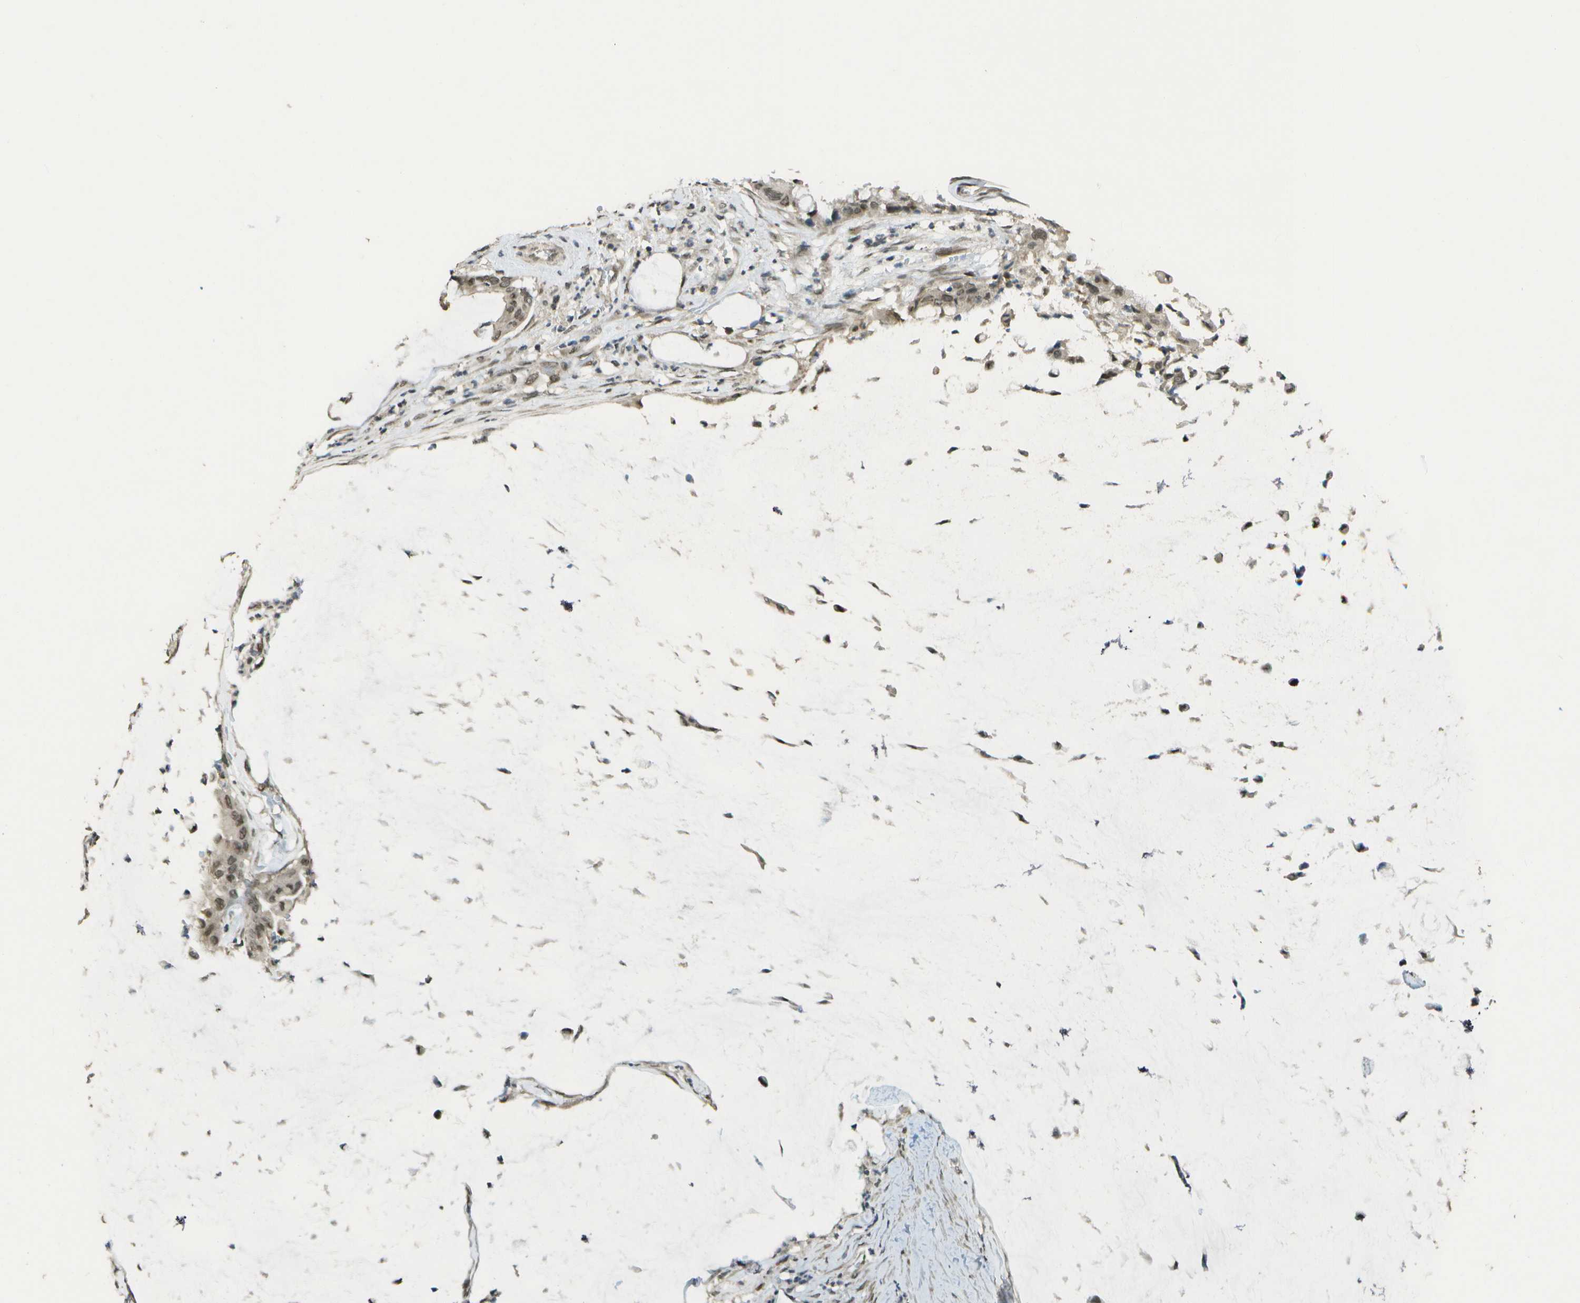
{"staining": {"intensity": "weak", "quantity": ">75%", "location": "cytoplasmic/membranous,nuclear"}, "tissue": "pancreatic cancer", "cell_type": "Tumor cells", "image_type": "cancer", "snomed": [{"axis": "morphology", "description": "Adenocarcinoma, NOS"}, {"axis": "topography", "description": "Pancreas"}], "caption": "Adenocarcinoma (pancreatic) stained for a protein exhibits weak cytoplasmic/membranous and nuclear positivity in tumor cells.", "gene": "KAT5", "patient": {"sex": "male", "age": 41}}